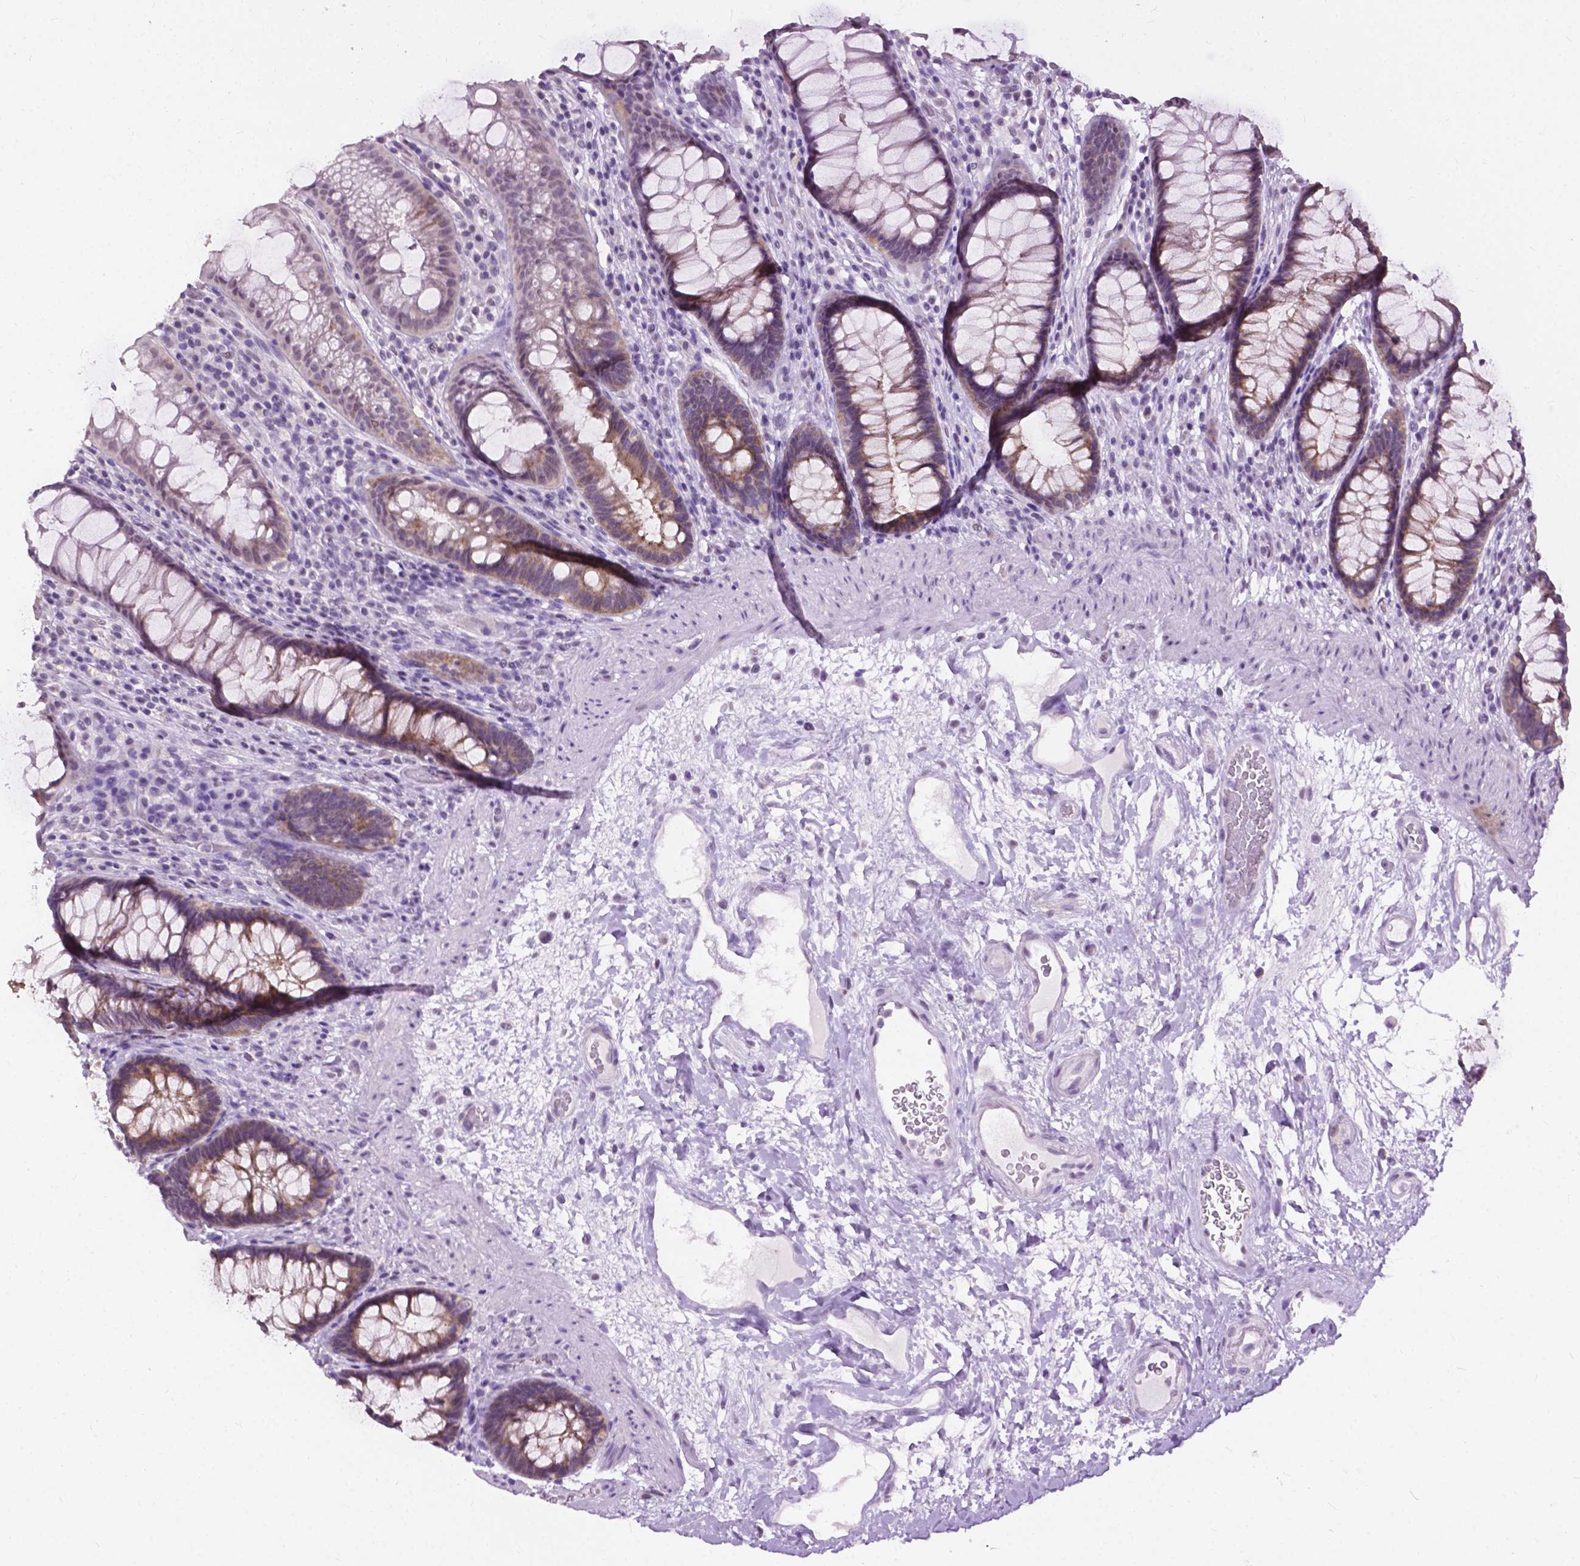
{"staining": {"intensity": "weak", "quantity": ">75%", "location": "cytoplasmic/membranous"}, "tissue": "rectum", "cell_type": "Glandular cells", "image_type": "normal", "snomed": [{"axis": "morphology", "description": "Normal tissue, NOS"}, {"axis": "topography", "description": "Rectum"}], "caption": "About >75% of glandular cells in normal human rectum show weak cytoplasmic/membranous protein expression as visualized by brown immunohistochemical staining.", "gene": "GPR37L1", "patient": {"sex": "male", "age": 72}}